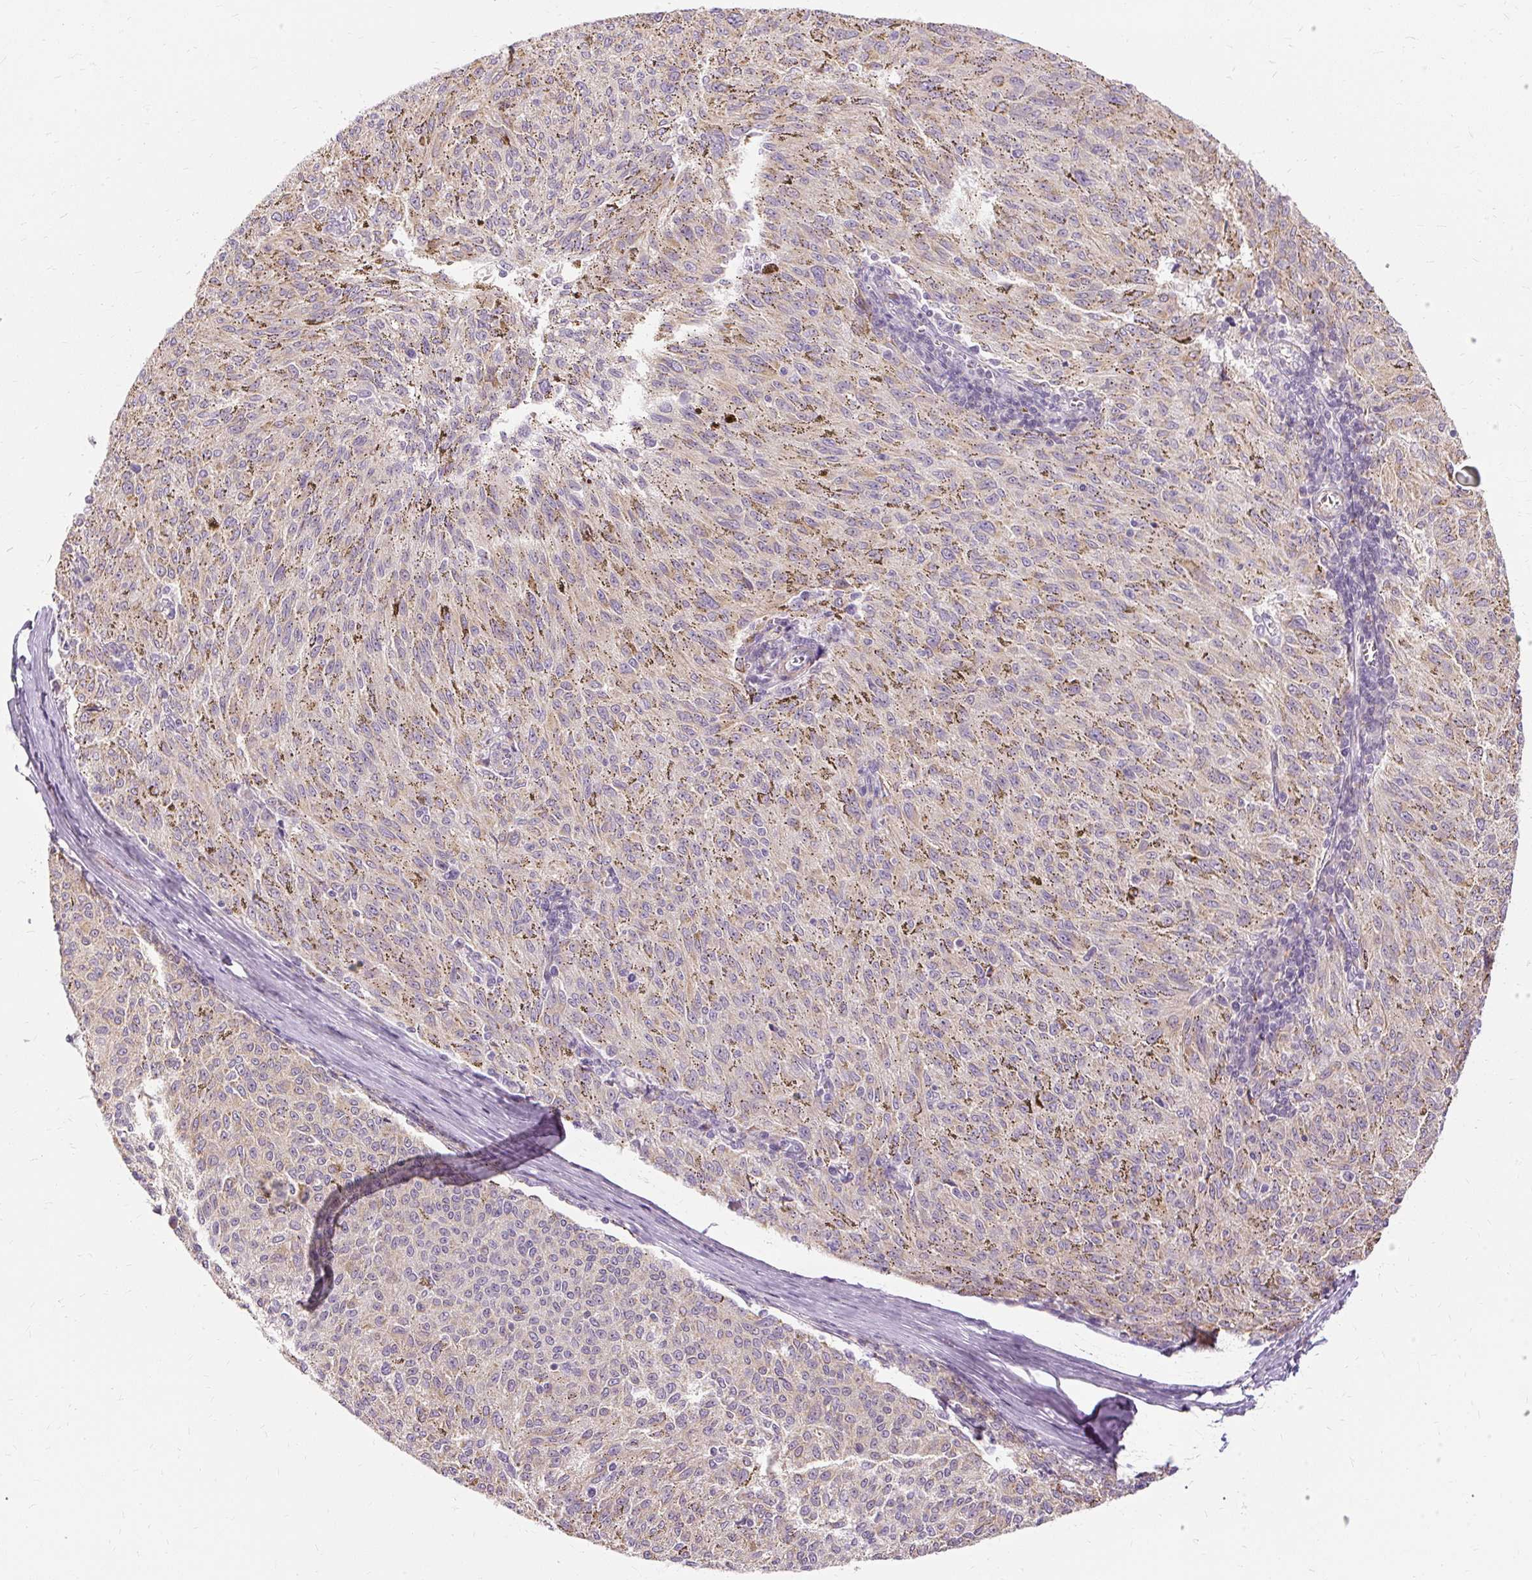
{"staining": {"intensity": "weak", "quantity": "25%-75%", "location": "cytoplasmic/membranous"}, "tissue": "melanoma", "cell_type": "Tumor cells", "image_type": "cancer", "snomed": [{"axis": "morphology", "description": "Malignant melanoma, NOS"}, {"axis": "topography", "description": "Skin"}], "caption": "Malignant melanoma tissue demonstrates weak cytoplasmic/membranous staining in about 25%-75% of tumor cells", "gene": "MMACHC", "patient": {"sex": "female", "age": 72}}